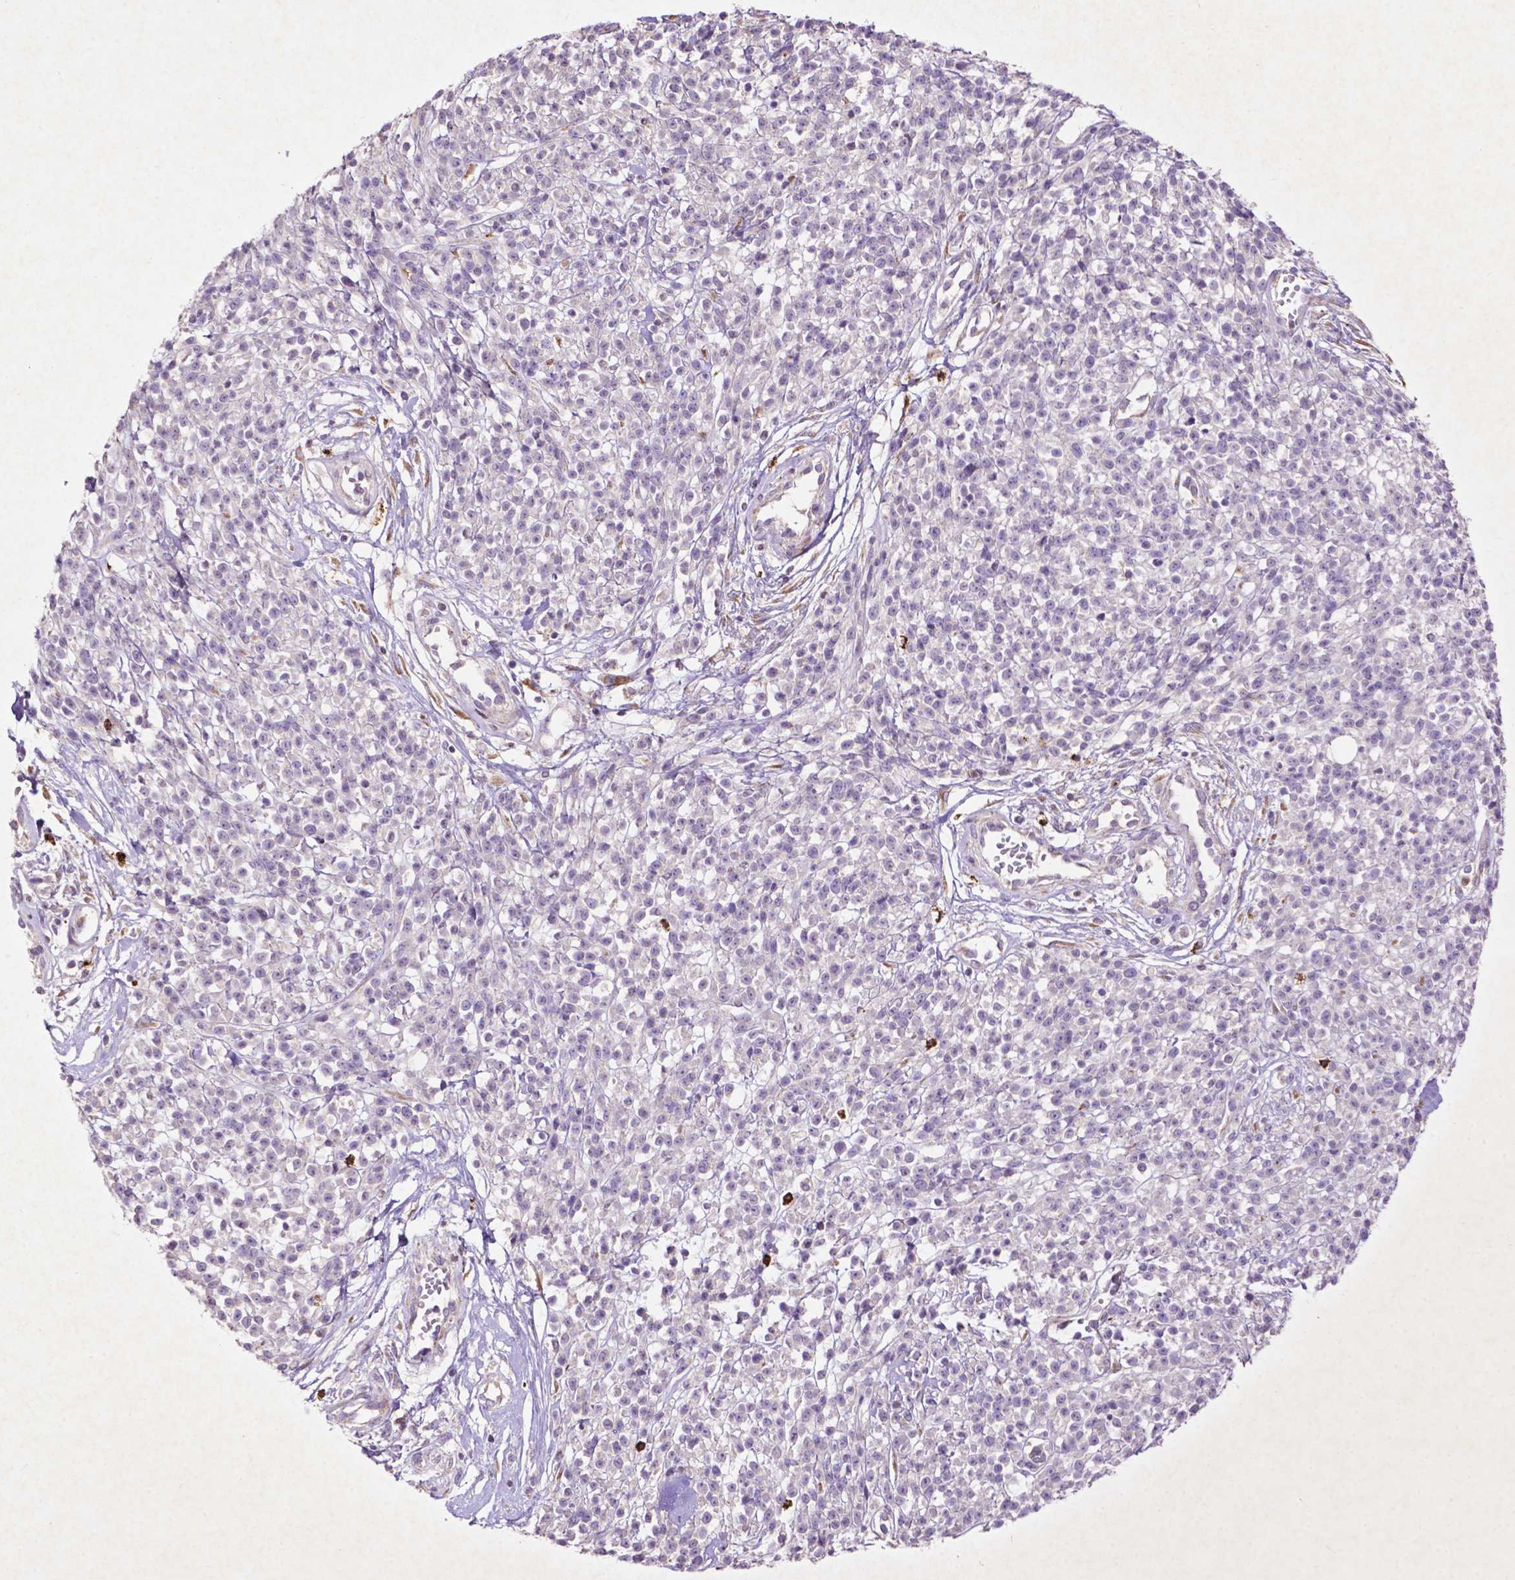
{"staining": {"intensity": "negative", "quantity": "none", "location": "none"}, "tissue": "melanoma", "cell_type": "Tumor cells", "image_type": "cancer", "snomed": [{"axis": "morphology", "description": "Malignant melanoma, NOS"}, {"axis": "topography", "description": "Skin"}, {"axis": "topography", "description": "Skin of trunk"}], "caption": "High magnification brightfield microscopy of melanoma stained with DAB (3,3'-diaminobenzidine) (brown) and counterstained with hematoxylin (blue): tumor cells show no significant positivity. (DAB IHC with hematoxylin counter stain).", "gene": "THEGL", "patient": {"sex": "male", "age": 74}}